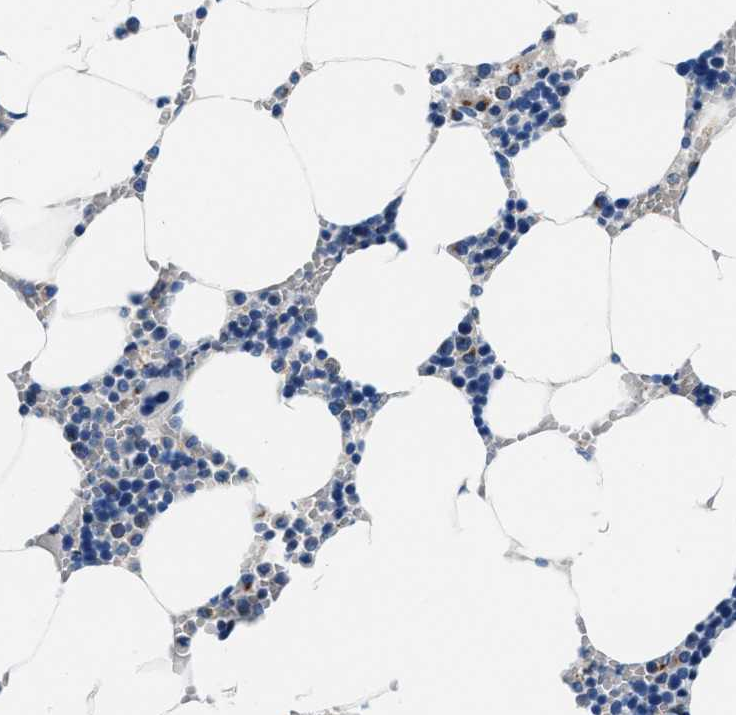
{"staining": {"intensity": "moderate", "quantity": "<25%", "location": "cytoplasmic/membranous"}, "tissue": "bone marrow", "cell_type": "Hematopoietic cells", "image_type": "normal", "snomed": [{"axis": "morphology", "description": "Normal tissue, NOS"}, {"axis": "topography", "description": "Bone marrow"}], "caption": "High-power microscopy captured an immunohistochemistry image of normal bone marrow, revealing moderate cytoplasmic/membranous staining in about <25% of hematopoietic cells.", "gene": "VPS53", "patient": {"sex": "male", "age": 70}}